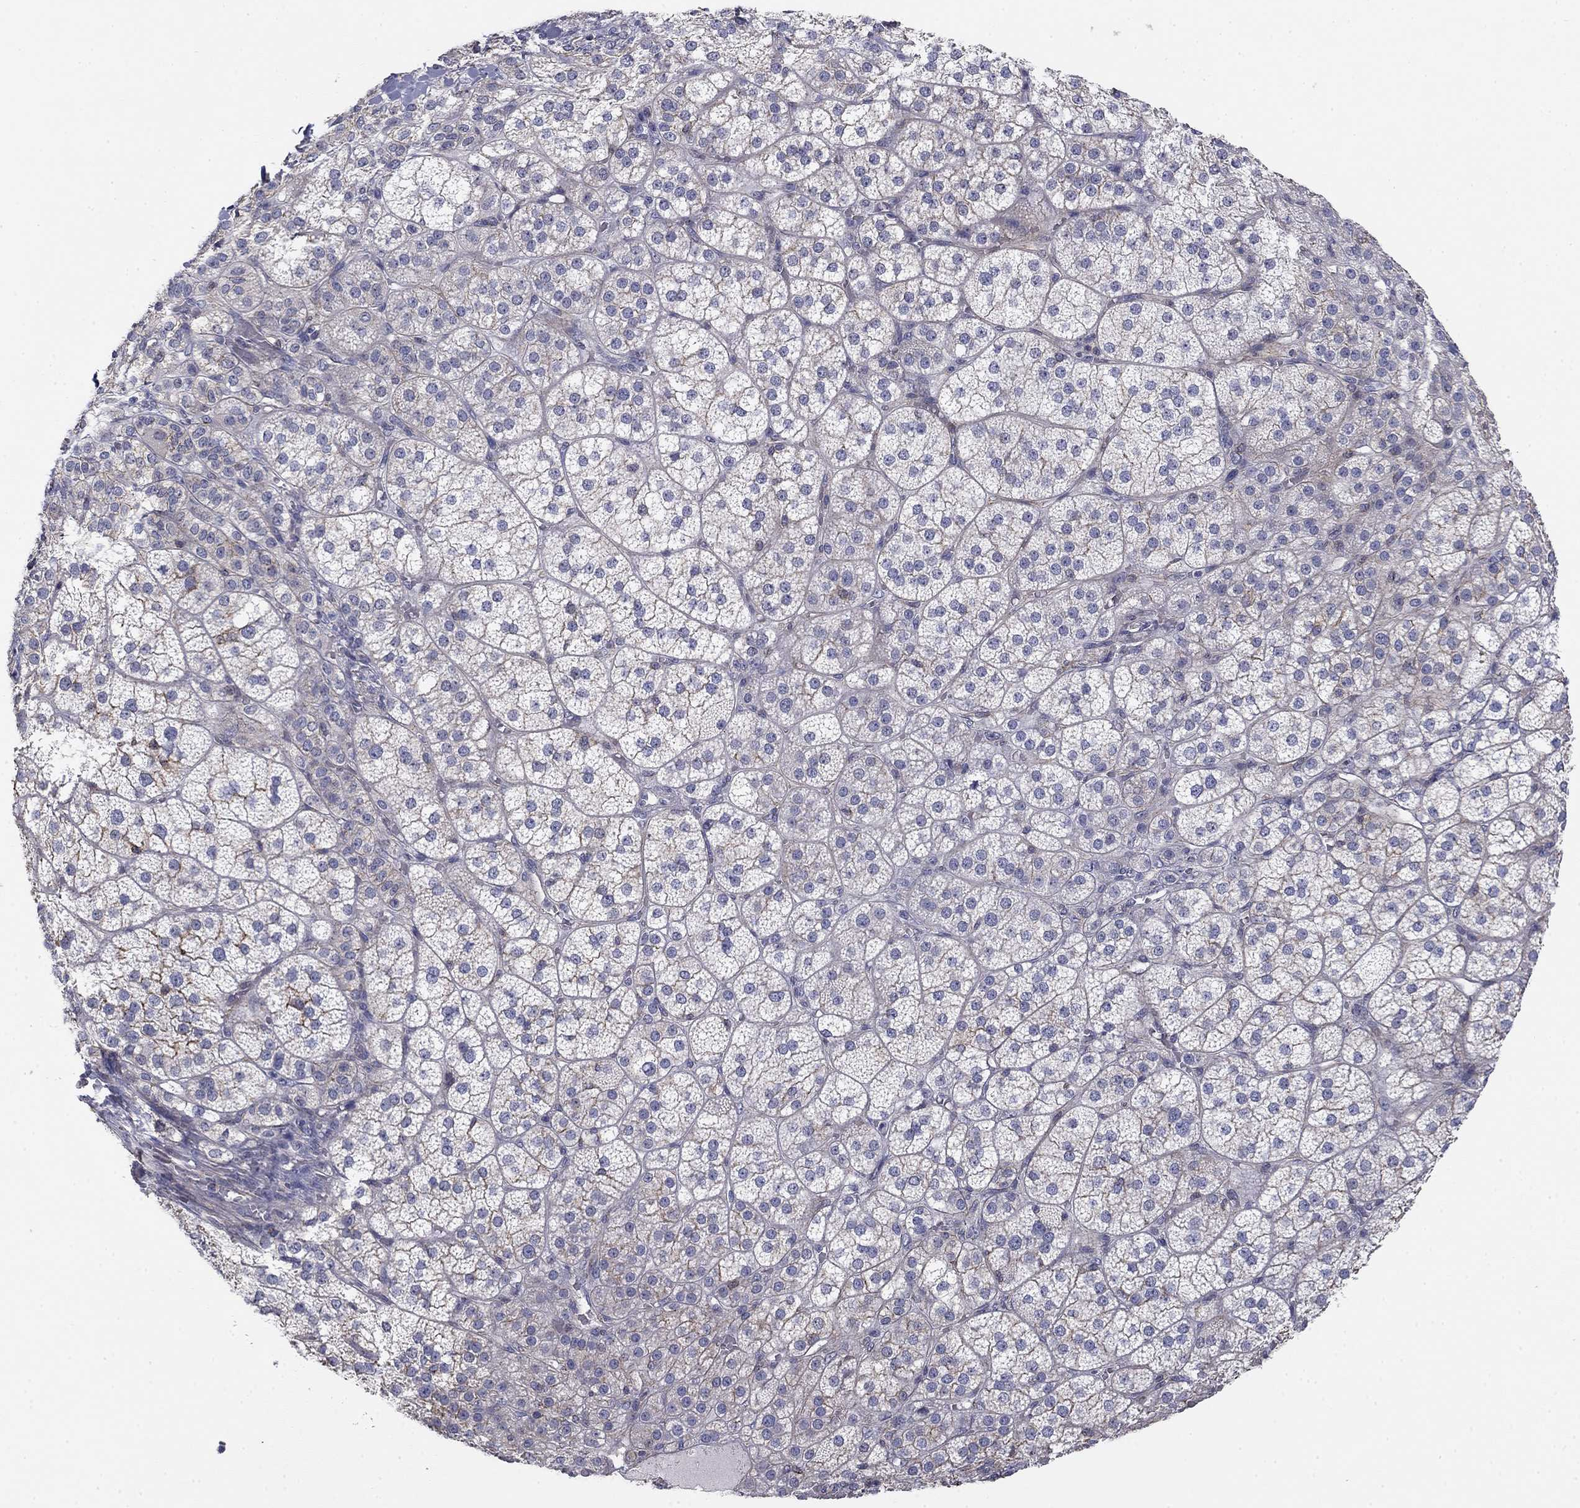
{"staining": {"intensity": "negative", "quantity": "none", "location": "none"}, "tissue": "adrenal gland", "cell_type": "Glandular cells", "image_type": "normal", "snomed": [{"axis": "morphology", "description": "Normal tissue, NOS"}, {"axis": "topography", "description": "Adrenal gland"}], "caption": "This is an IHC image of unremarkable adrenal gland. There is no positivity in glandular cells.", "gene": "SEPTIN3", "patient": {"sex": "female", "age": 60}}